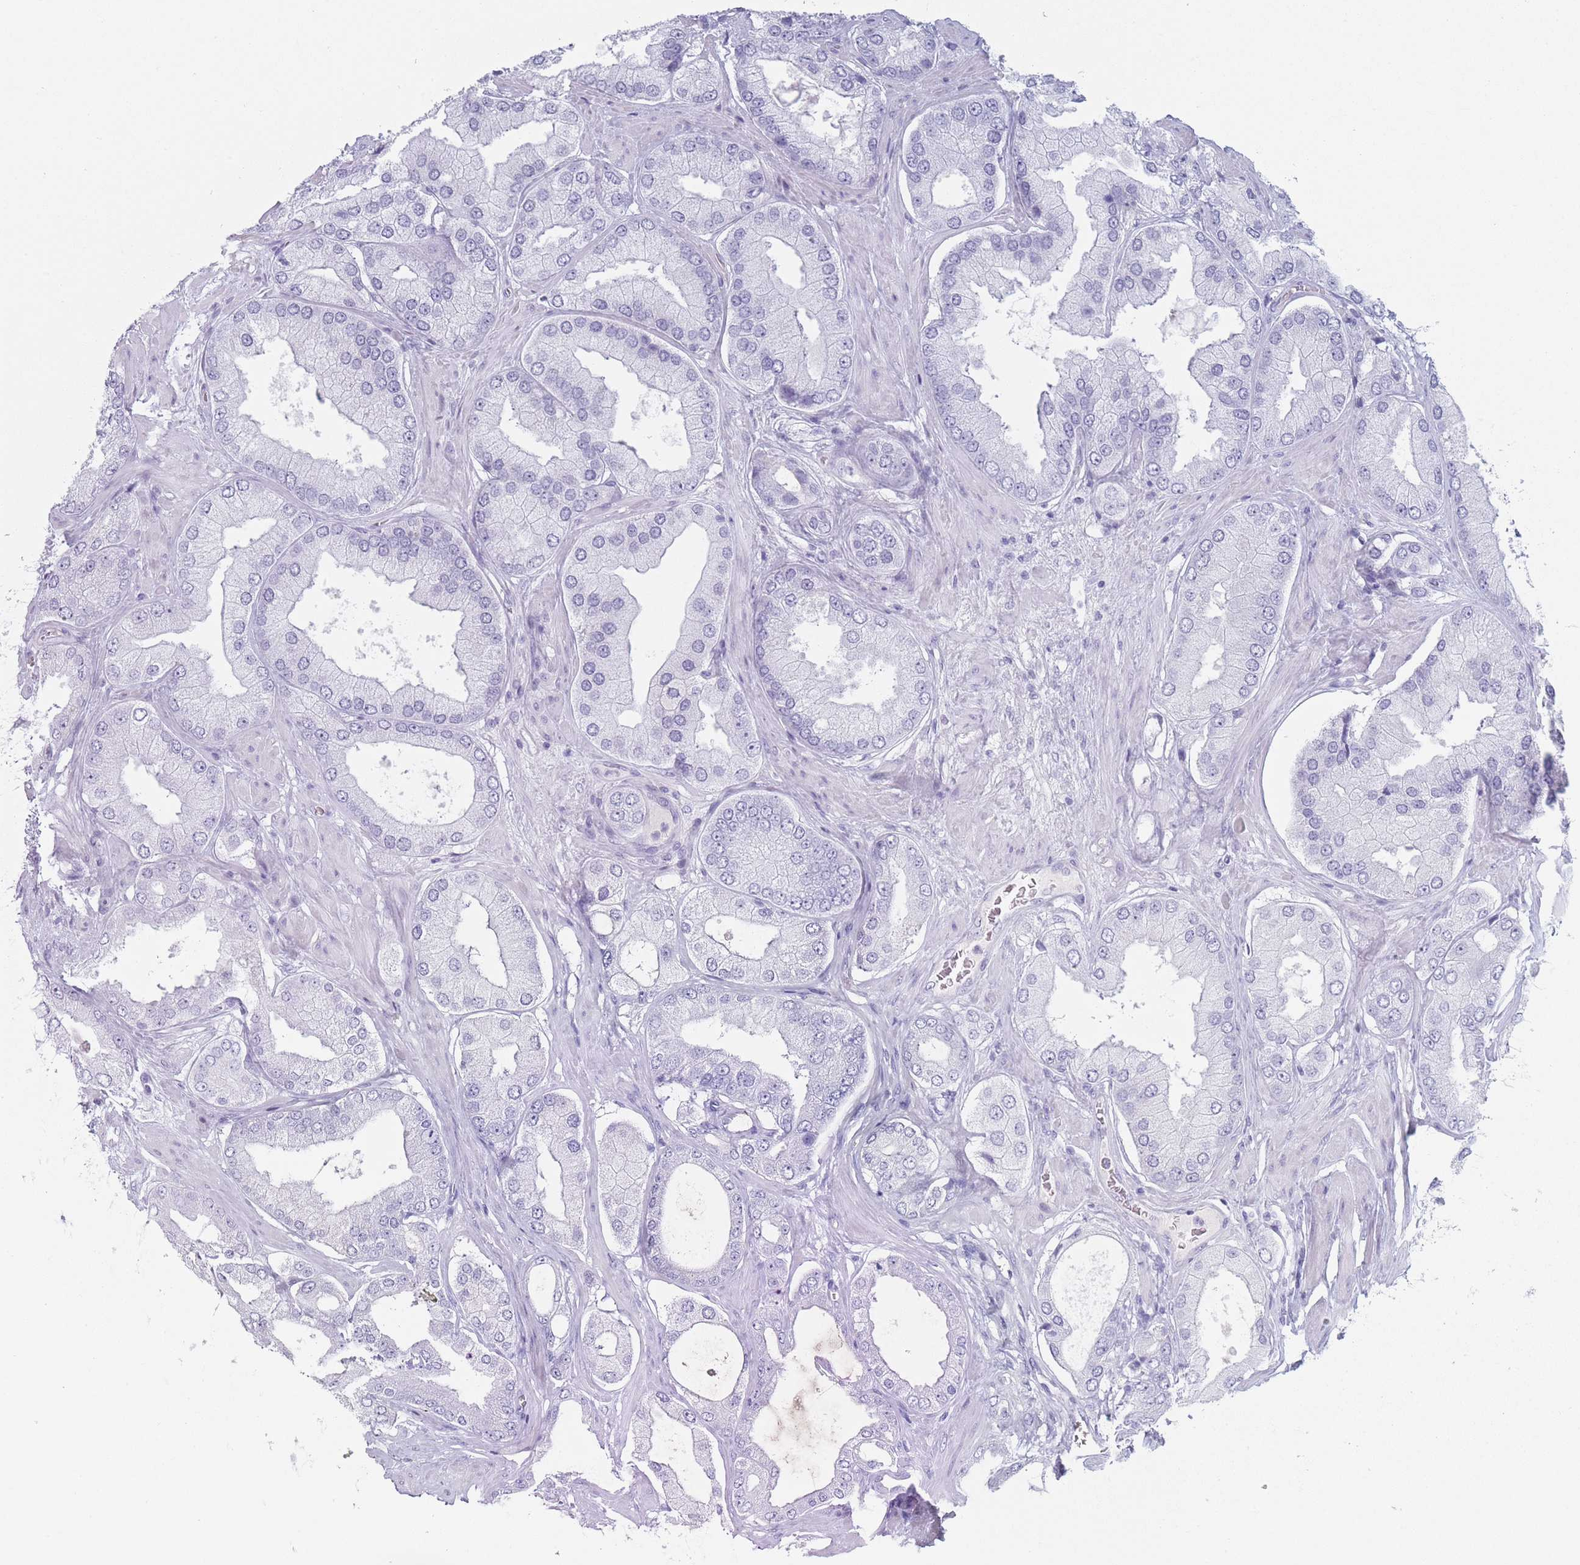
{"staining": {"intensity": "negative", "quantity": "none", "location": "none"}, "tissue": "prostate cancer", "cell_type": "Tumor cells", "image_type": "cancer", "snomed": [{"axis": "morphology", "description": "Adenocarcinoma, Low grade"}, {"axis": "topography", "description": "Prostate"}], "caption": "Protein analysis of prostate low-grade adenocarcinoma demonstrates no significant expression in tumor cells. (DAB immunohistochemistry (IHC) visualized using brightfield microscopy, high magnification).", "gene": "GPR12", "patient": {"sex": "male", "age": 42}}